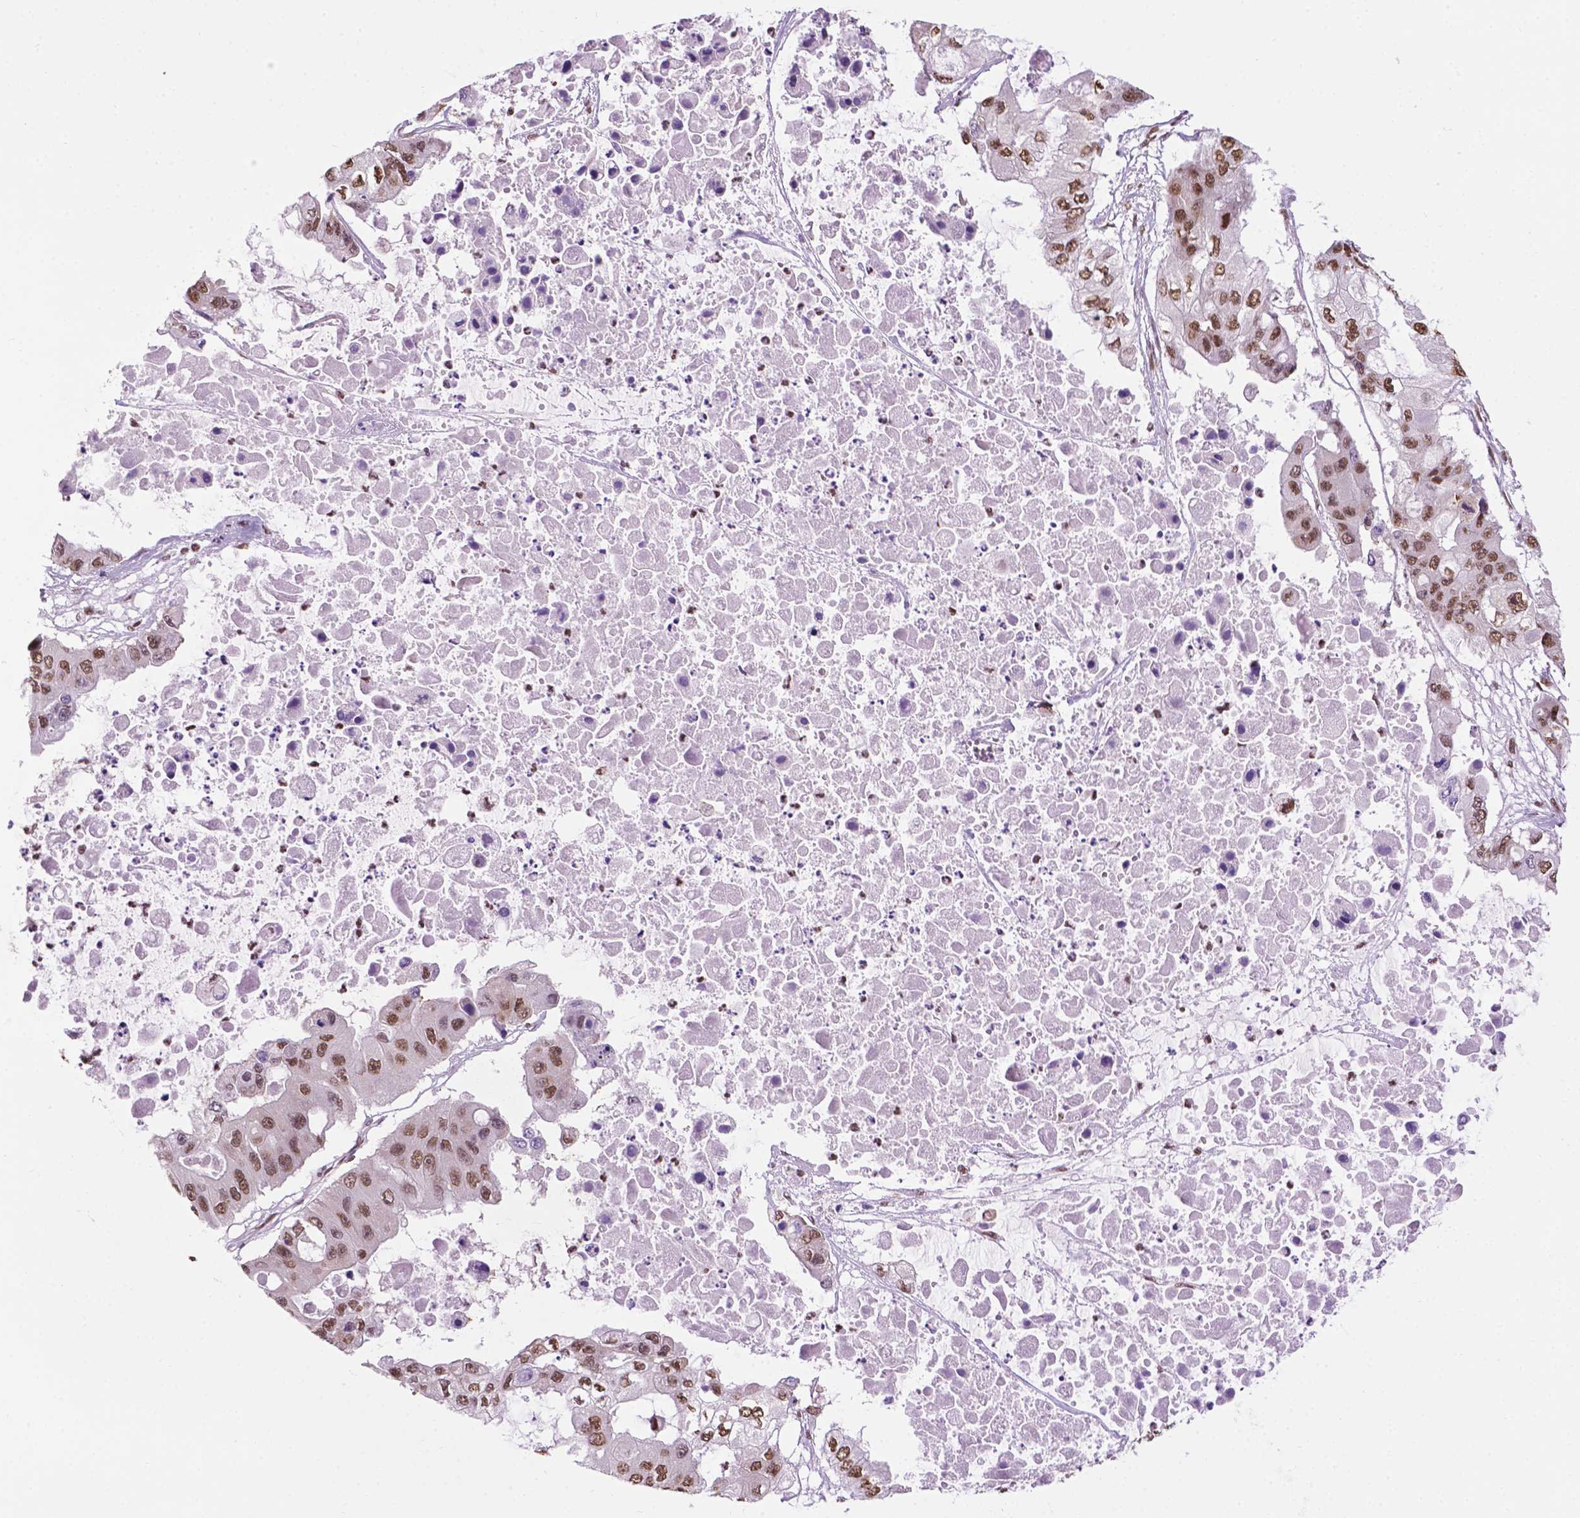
{"staining": {"intensity": "moderate", "quantity": ">75%", "location": "nuclear"}, "tissue": "ovarian cancer", "cell_type": "Tumor cells", "image_type": "cancer", "snomed": [{"axis": "morphology", "description": "Cystadenocarcinoma, serous, NOS"}, {"axis": "topography", "description": "Ovary"}], "caption": "This image demonstrates IHC staining of human serous cystadenocarcinoma (ovarian), with medium moderate nuclear expression in approximately >75% of tumor cells.", "gene": "COL23A1", "patient": {"sex": "female", "age": 56}}